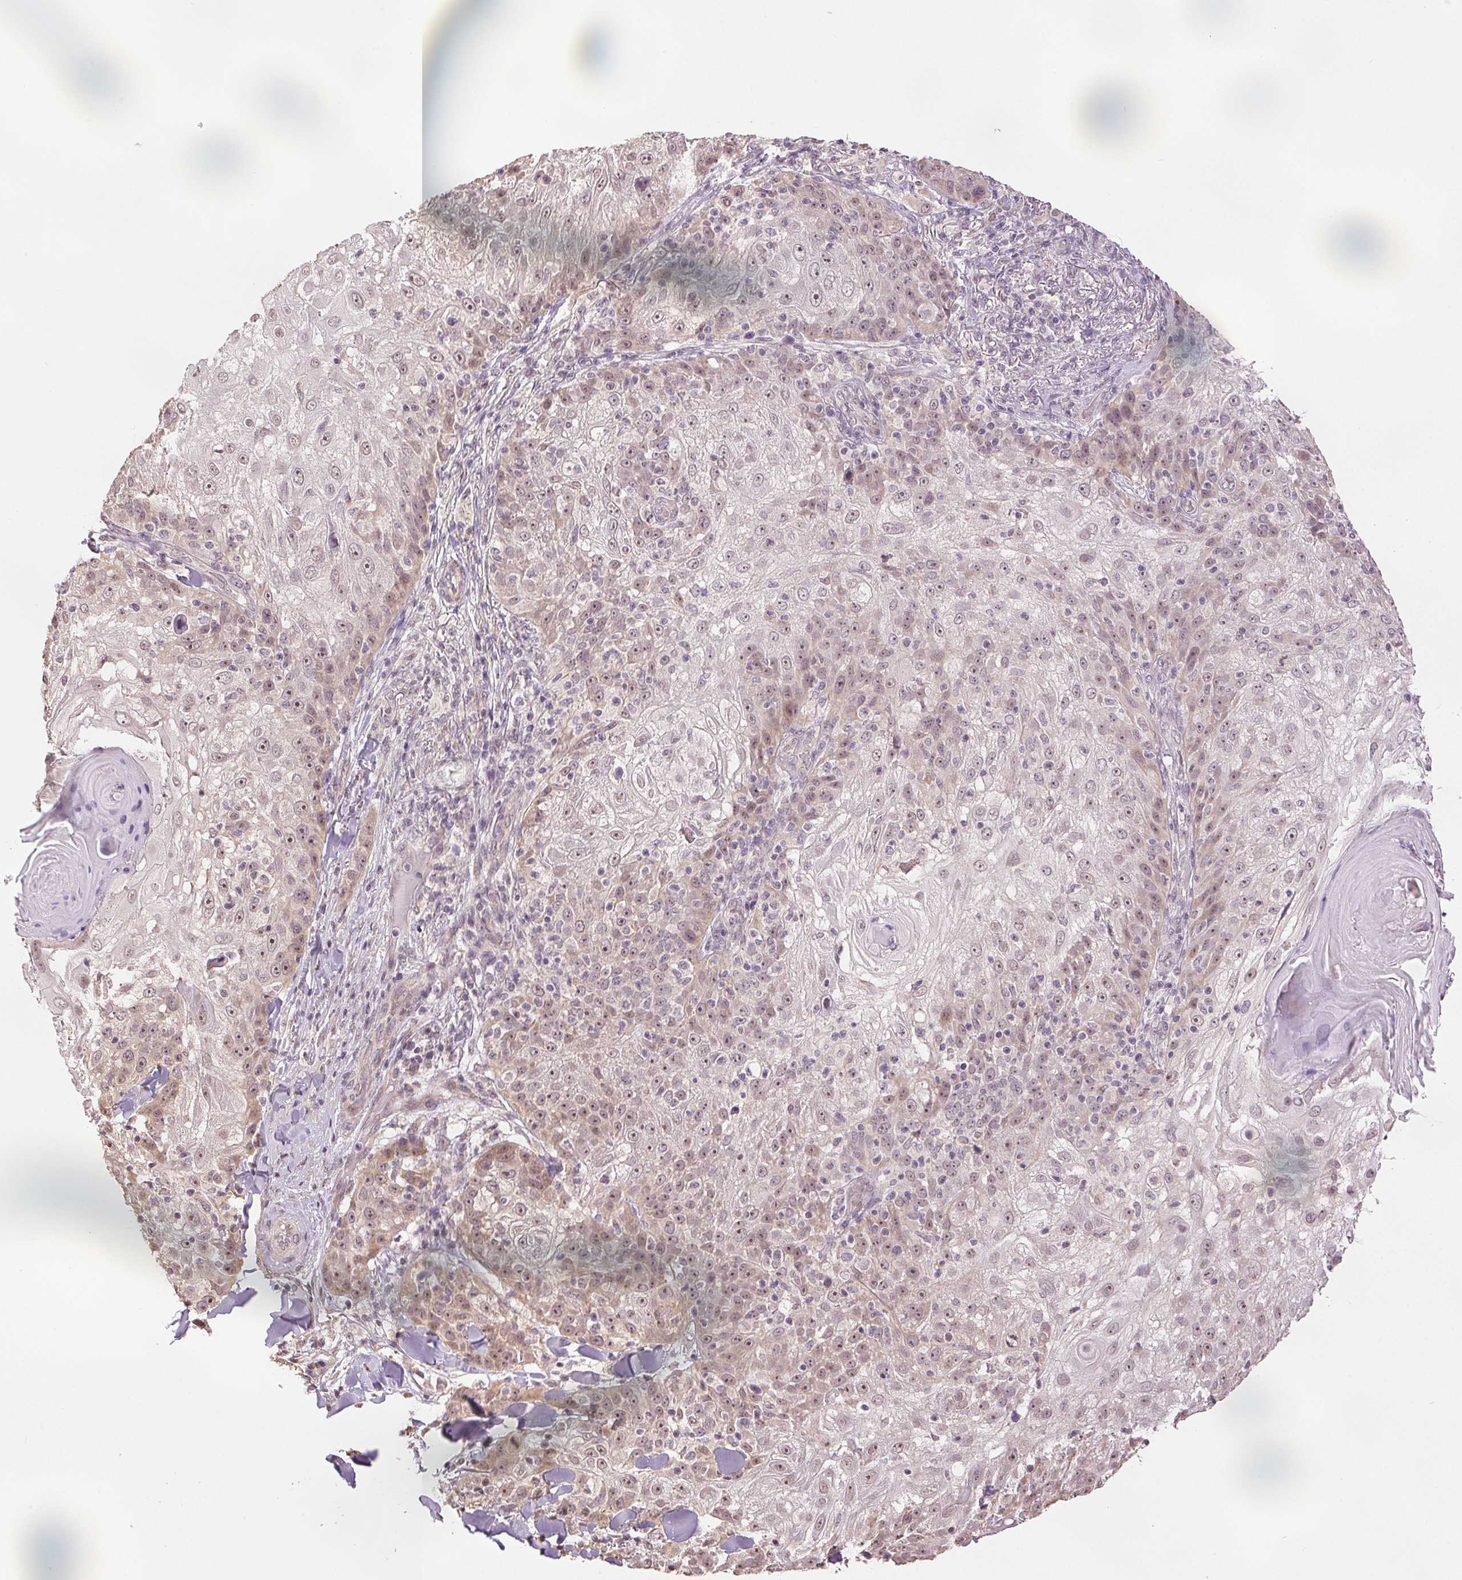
{"staining": {"intensity": "weak", "quantity": ">75%", "location": "nuclear"}, "tissue": "skin cancer", "cell_type": "Tumor cells", "image_type": "cancer", "snomed": [{"axis": "morphology", "description": "Normal tissue, NOS"}, {"axis": "morphology", "description": "Squamous cell carcinoma, NOS"}, {"axis": "topography", "description": "Skin"}], "caption": "An immunohistochemistry (IHC) micrograph of neoplastic tissue is shown. Protein staining in brown highlights weak nuclear positivity in skin squamous cell carcinoma within tumor cells.", "gene": "PLCB1", "patient": {"sex": "female", "age": 83}}